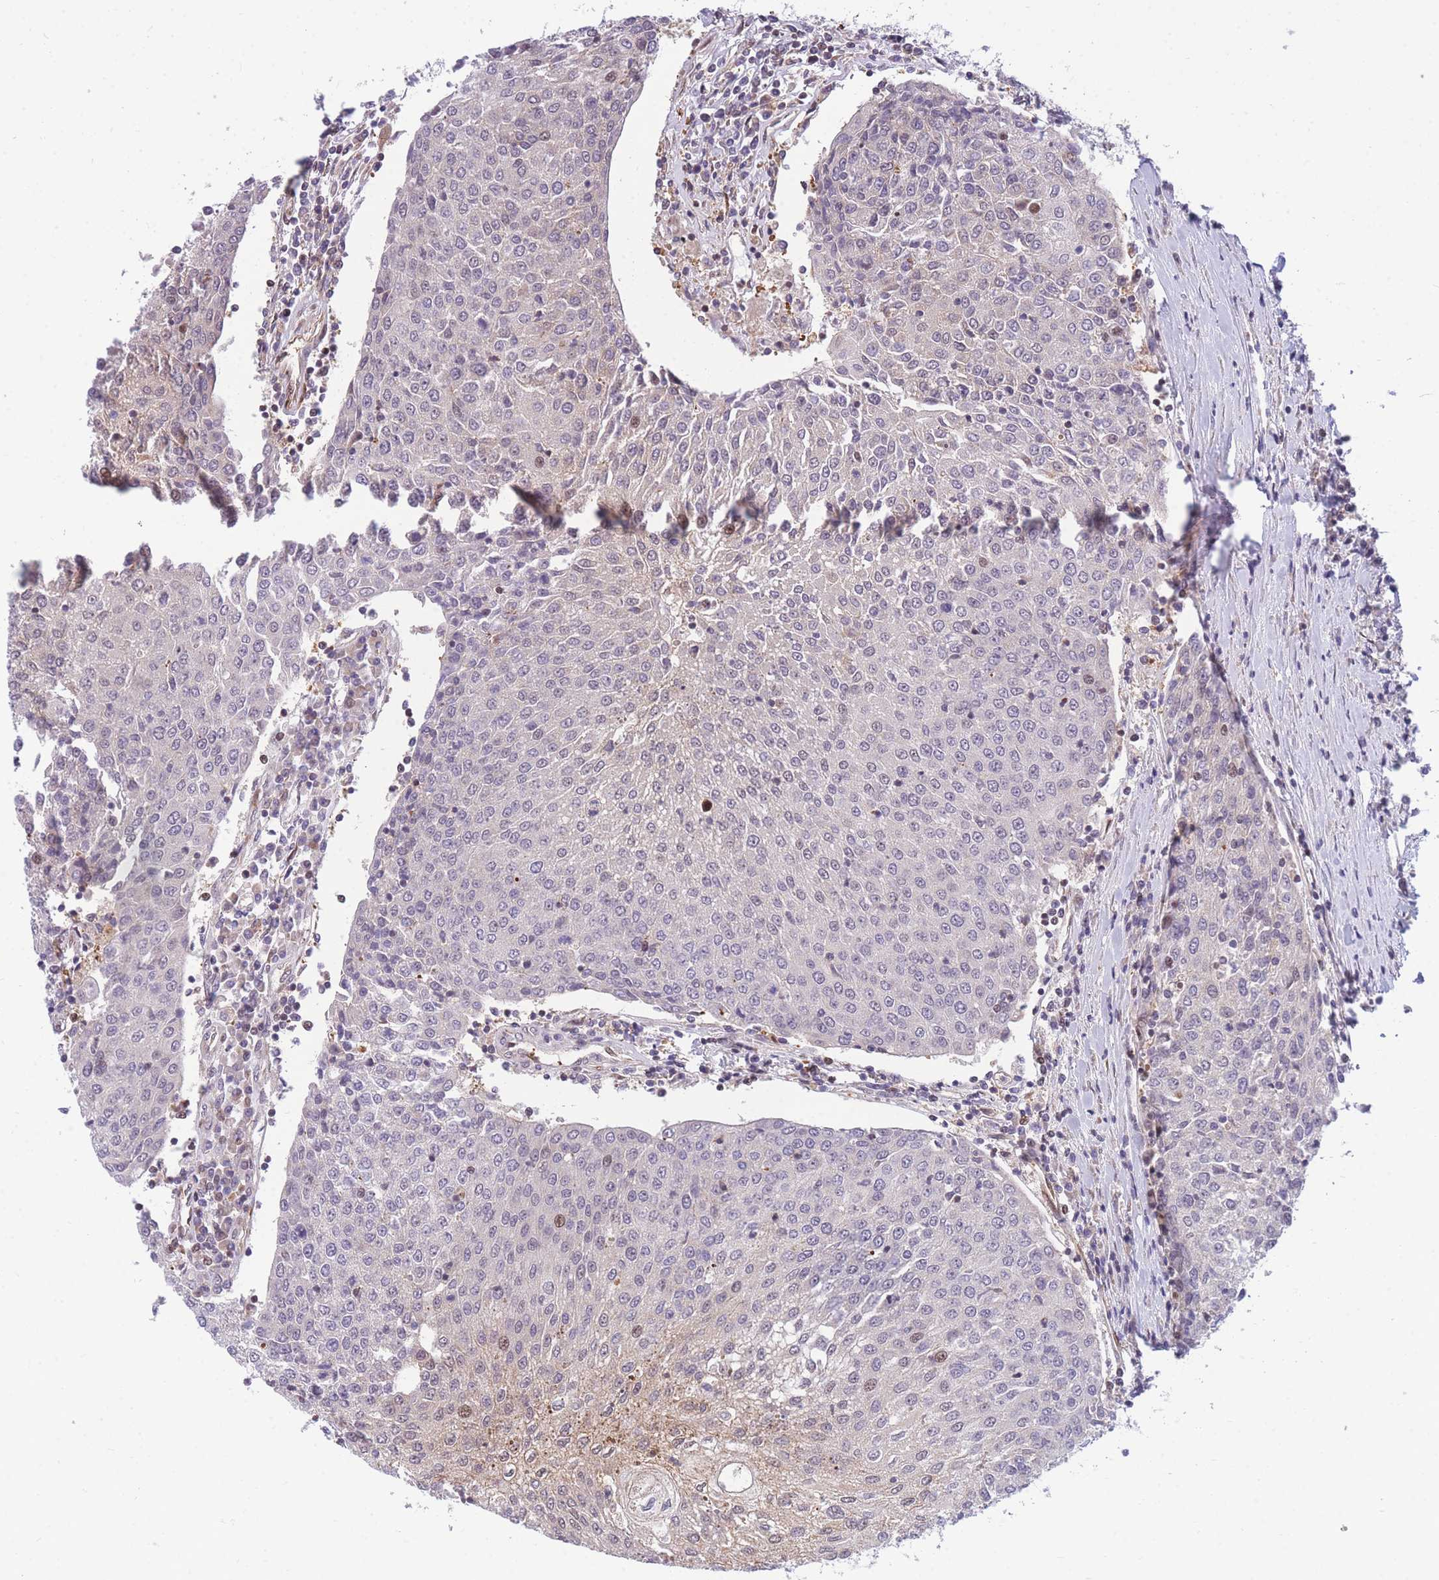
{"staining": {"intensity": "weak", "quantity": "<25%", "location": "nuclear"}, "tissue": "urothelial cancer", "cell_type": "Tumor cells", "image_type": "cancer", "snomed": [{"axis": "morphology", "description": "Urothelial carcinoma, High grade"}, {"axis": "topography", "description": "Urinary bladder"}], "caption": "Micrograph shows no significant protein staining in tumor cells of high-grade urothelial carcinoma.", "gene": "CRACD", "patient": {"sex": "female", "age": 85}}